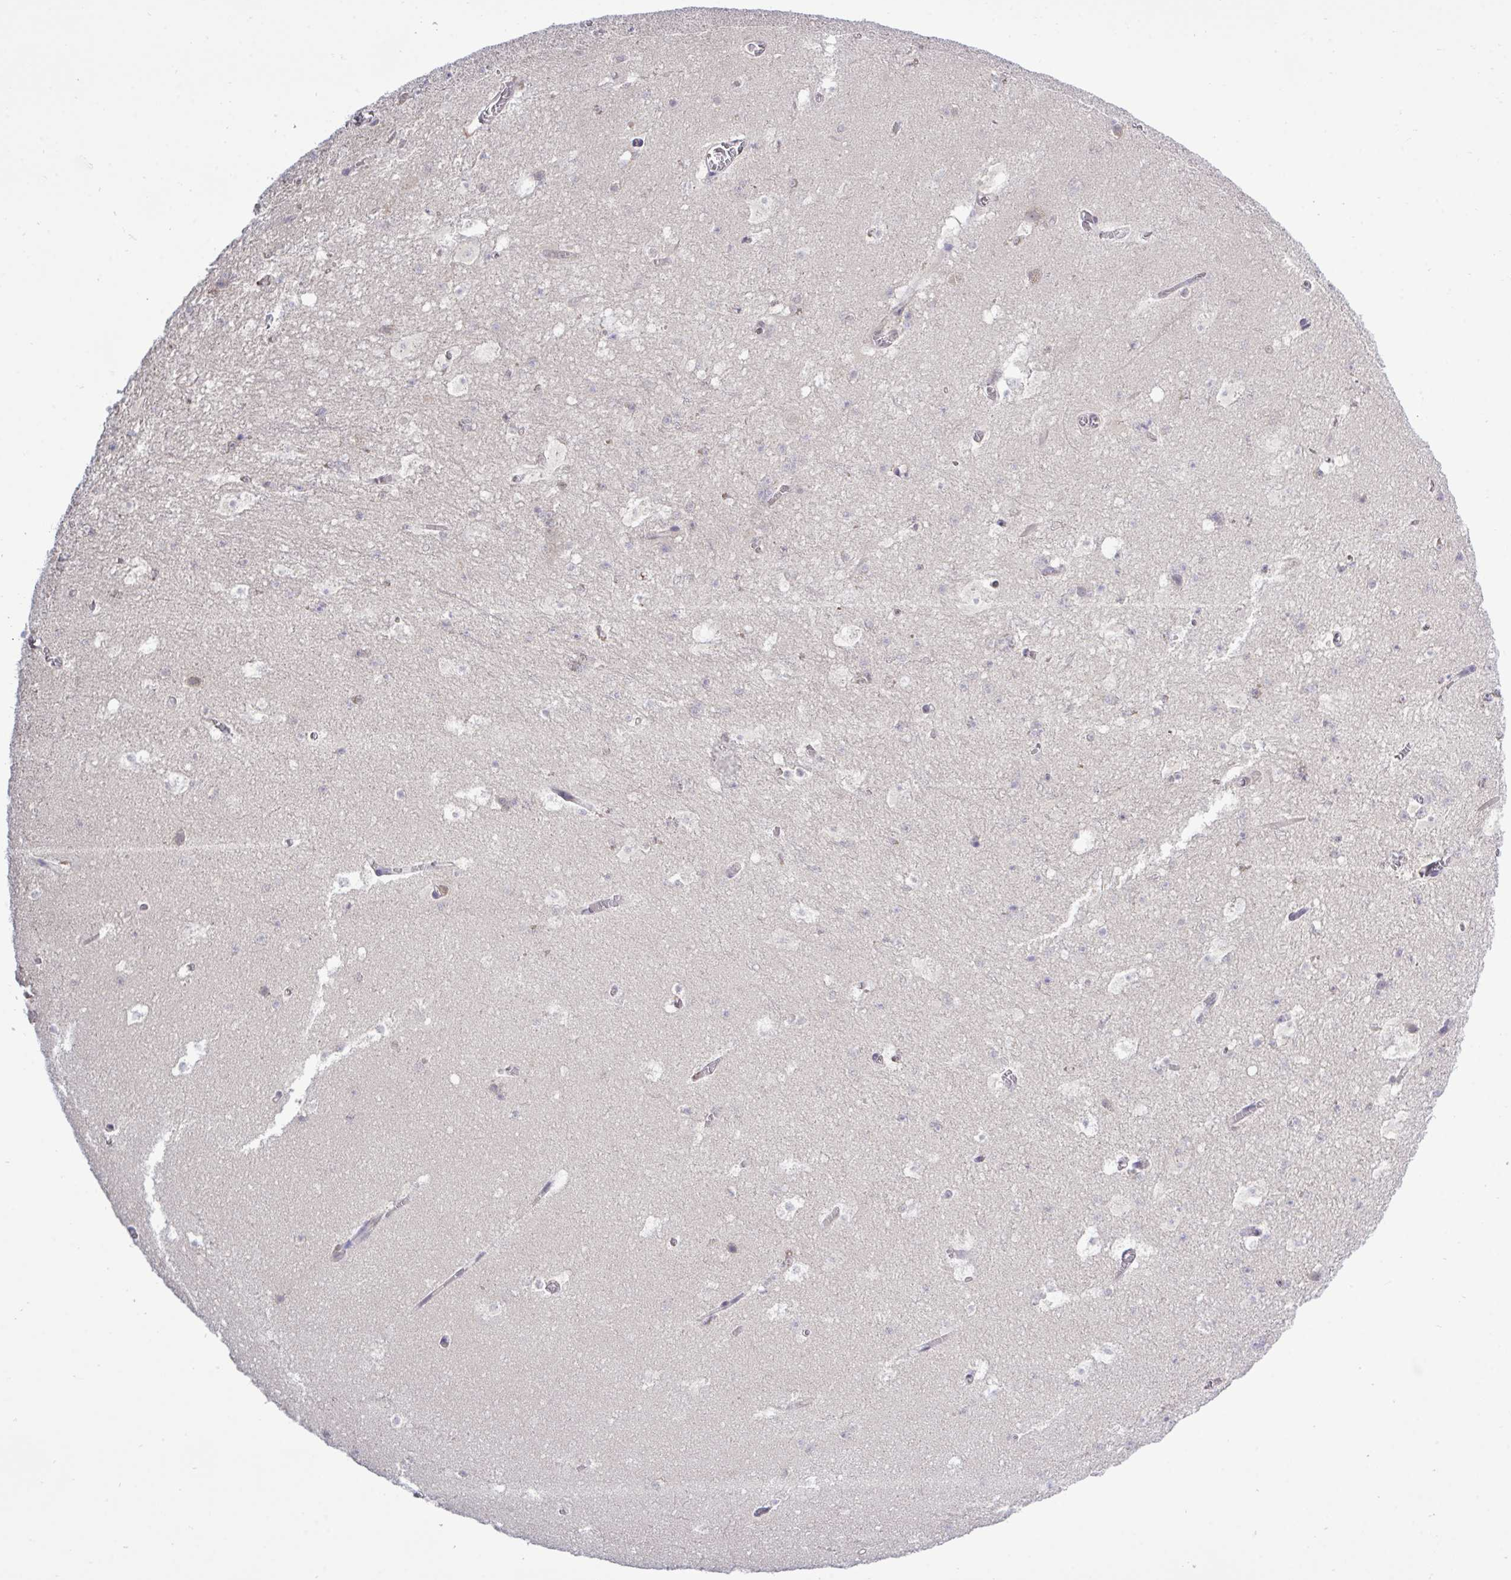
{"staining": {"intensity": "negative", "quantity": "none", "location": "none"}, "tissue": "hippocampus", "cell_type": "Glial cells", "image_type": "normal", "snomed": [{"axis": "morphology", "description": "Normal tissue, NOS"}, {"axis": "topography", "description": "Hippocampus"}], "caption": "Immunohistochemical staining of unremarkable human hippocampus shows no significant positivity in glial cells.", "gene": "ZNF444", "patient": {"sex": "female", "age": 42}}